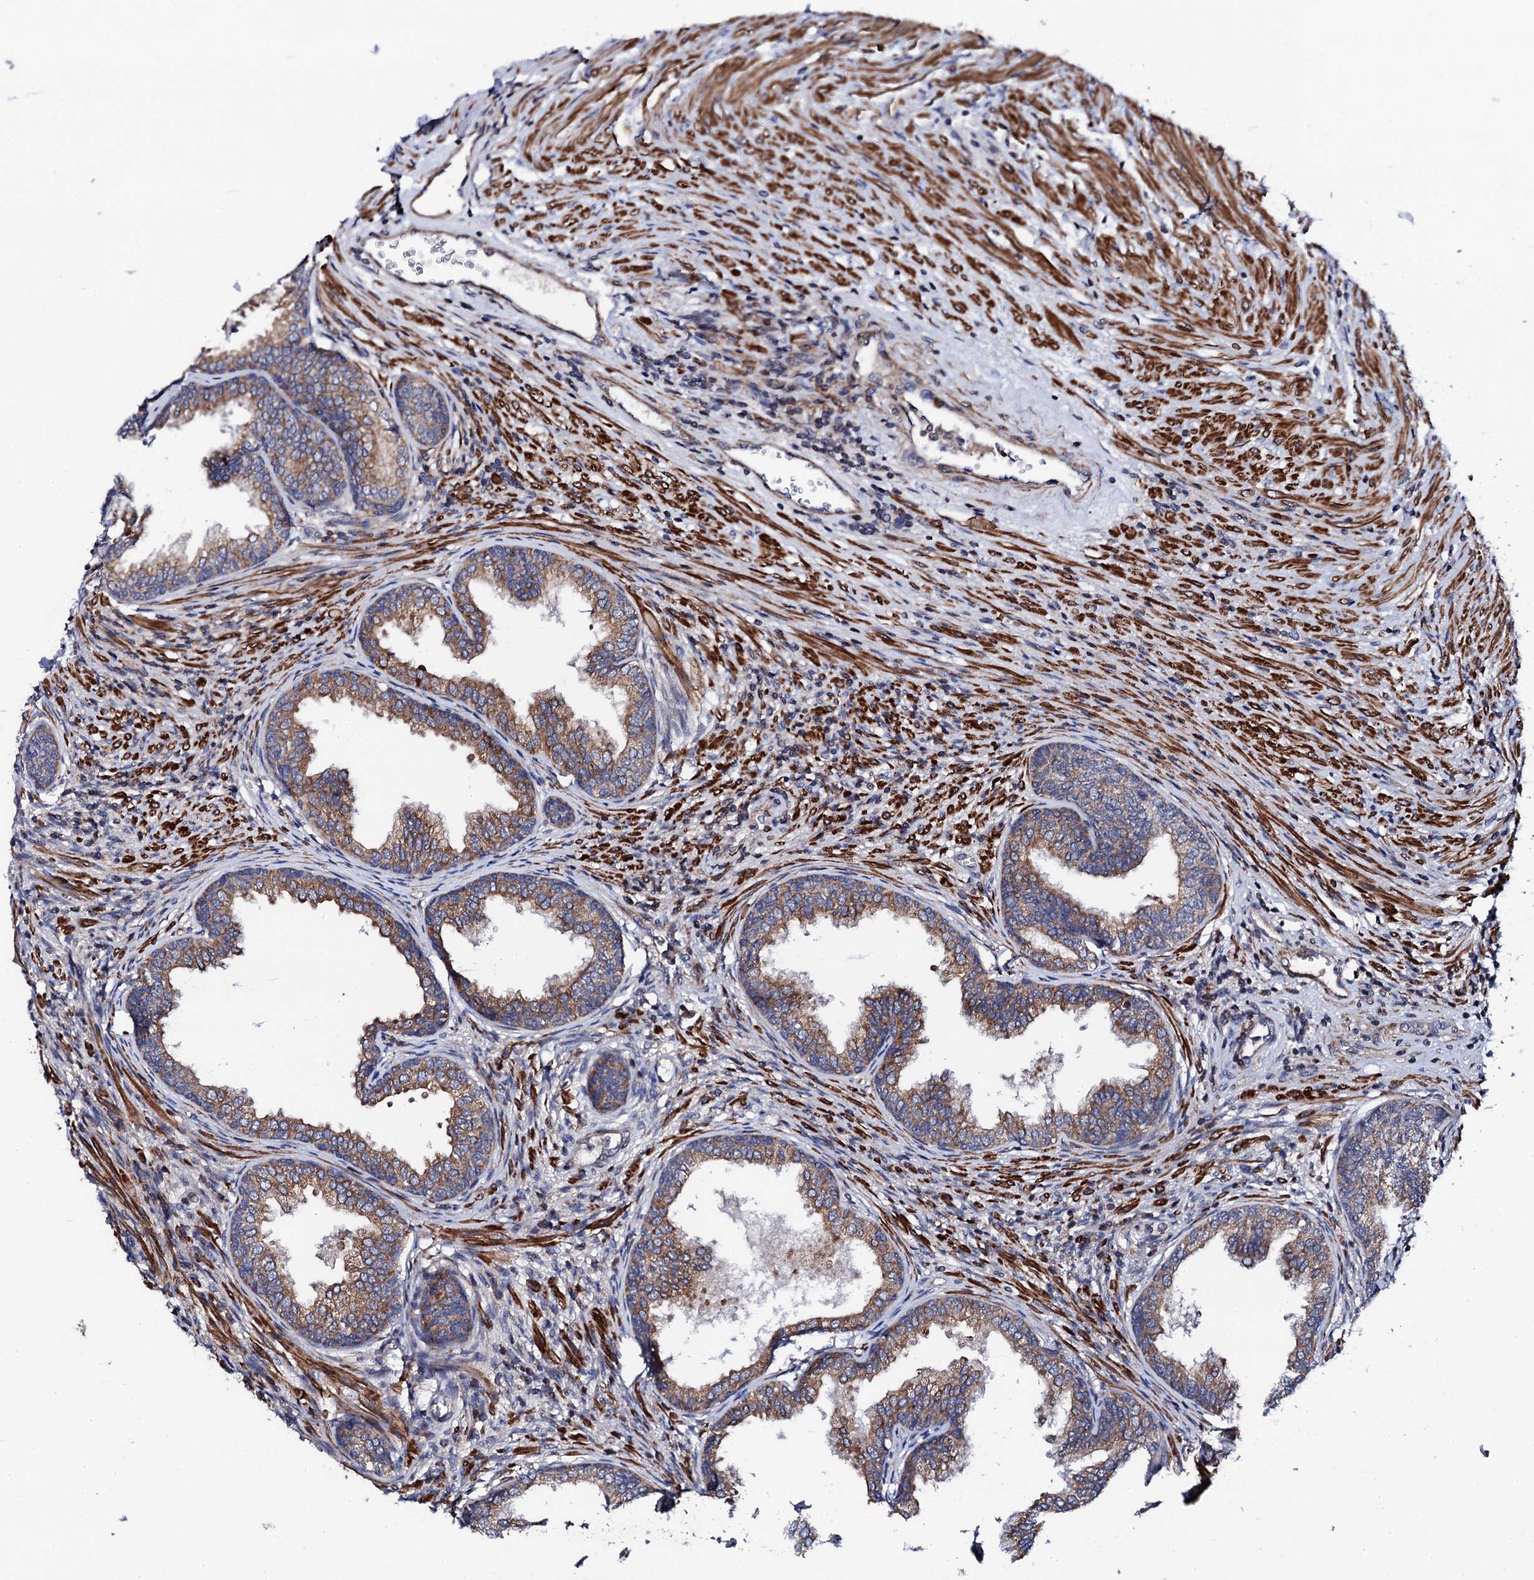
{"staining": {"intensity": "moderate", "quantity": ">75%", "location": "cytoplasmic/membranous"}, "tissue": "prostate", "cell_type": "Glandular cells", "image_type": "normal", "snomed": [{"axis": "morphology", "description": "Normal tissue, NOS"}, {"axis": "topography", "description": "Prostate"}], "caption": "Human prostate stained with a brown dye shows moderate cytoplasmic/membranous positive staining in approximately >75% of glandular cells.", "gene": "COG4", "patient": {"sex": "male", "age": 76}}